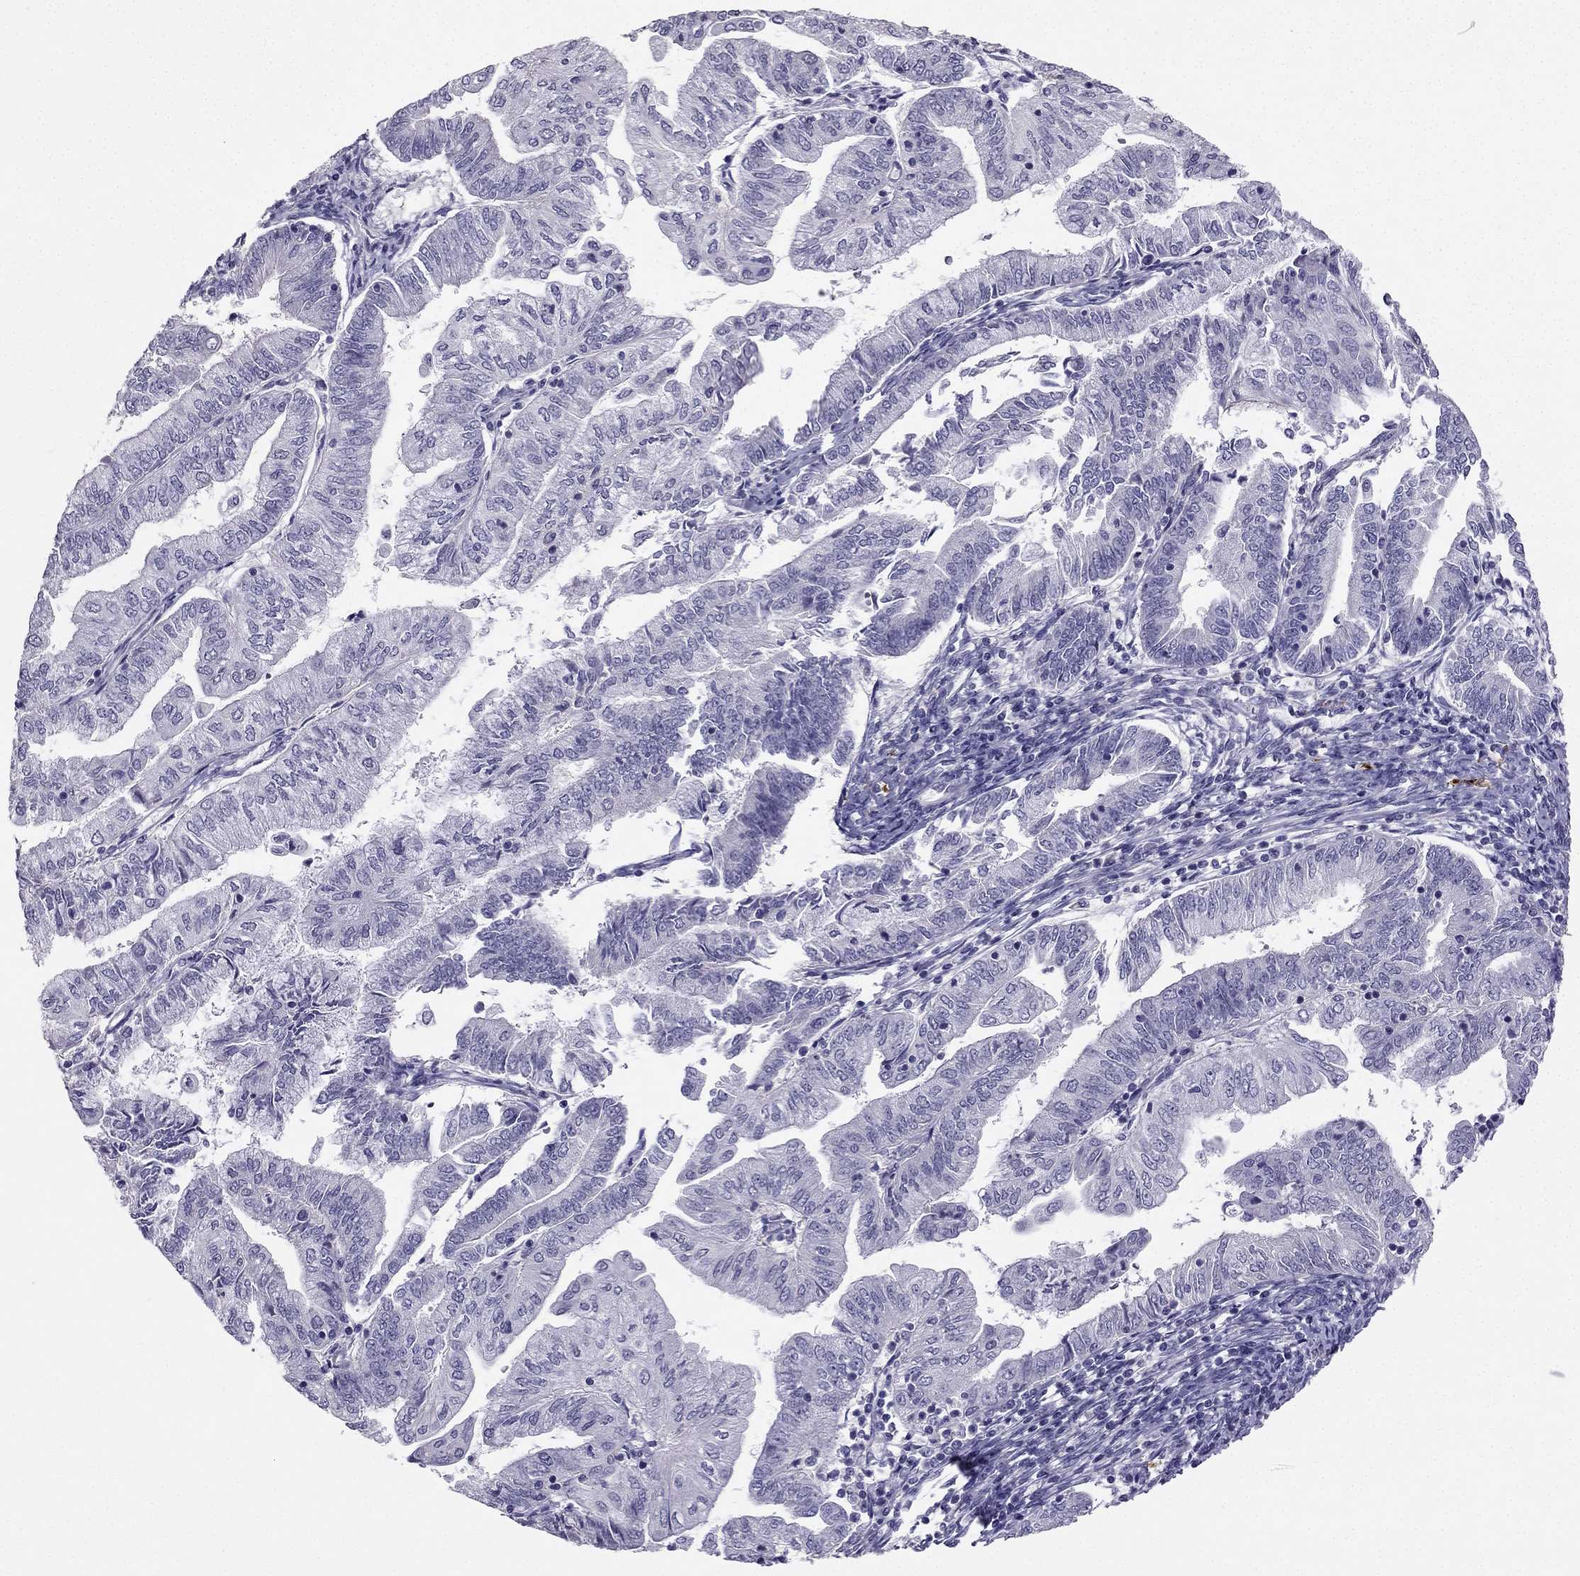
{"staining": {"intensity": "negative", "quantity": "none", "location": "none"}, "tissue": "endometrial cancer", "cell_type": "Tumor cells", "image_type": "cancer", "snomed": [{"axis": "morphology", "description": "Adenocarcinoma, NOS"}, {"axis": "topography", "description": "Endometrium"}], "caption": "This is an immunohistochemistry (IHC) image of endometrial cancer. There is no staining in tumor cells.", "gene": "LMTK3", "patient": {"sex": "female", "age": 55}}